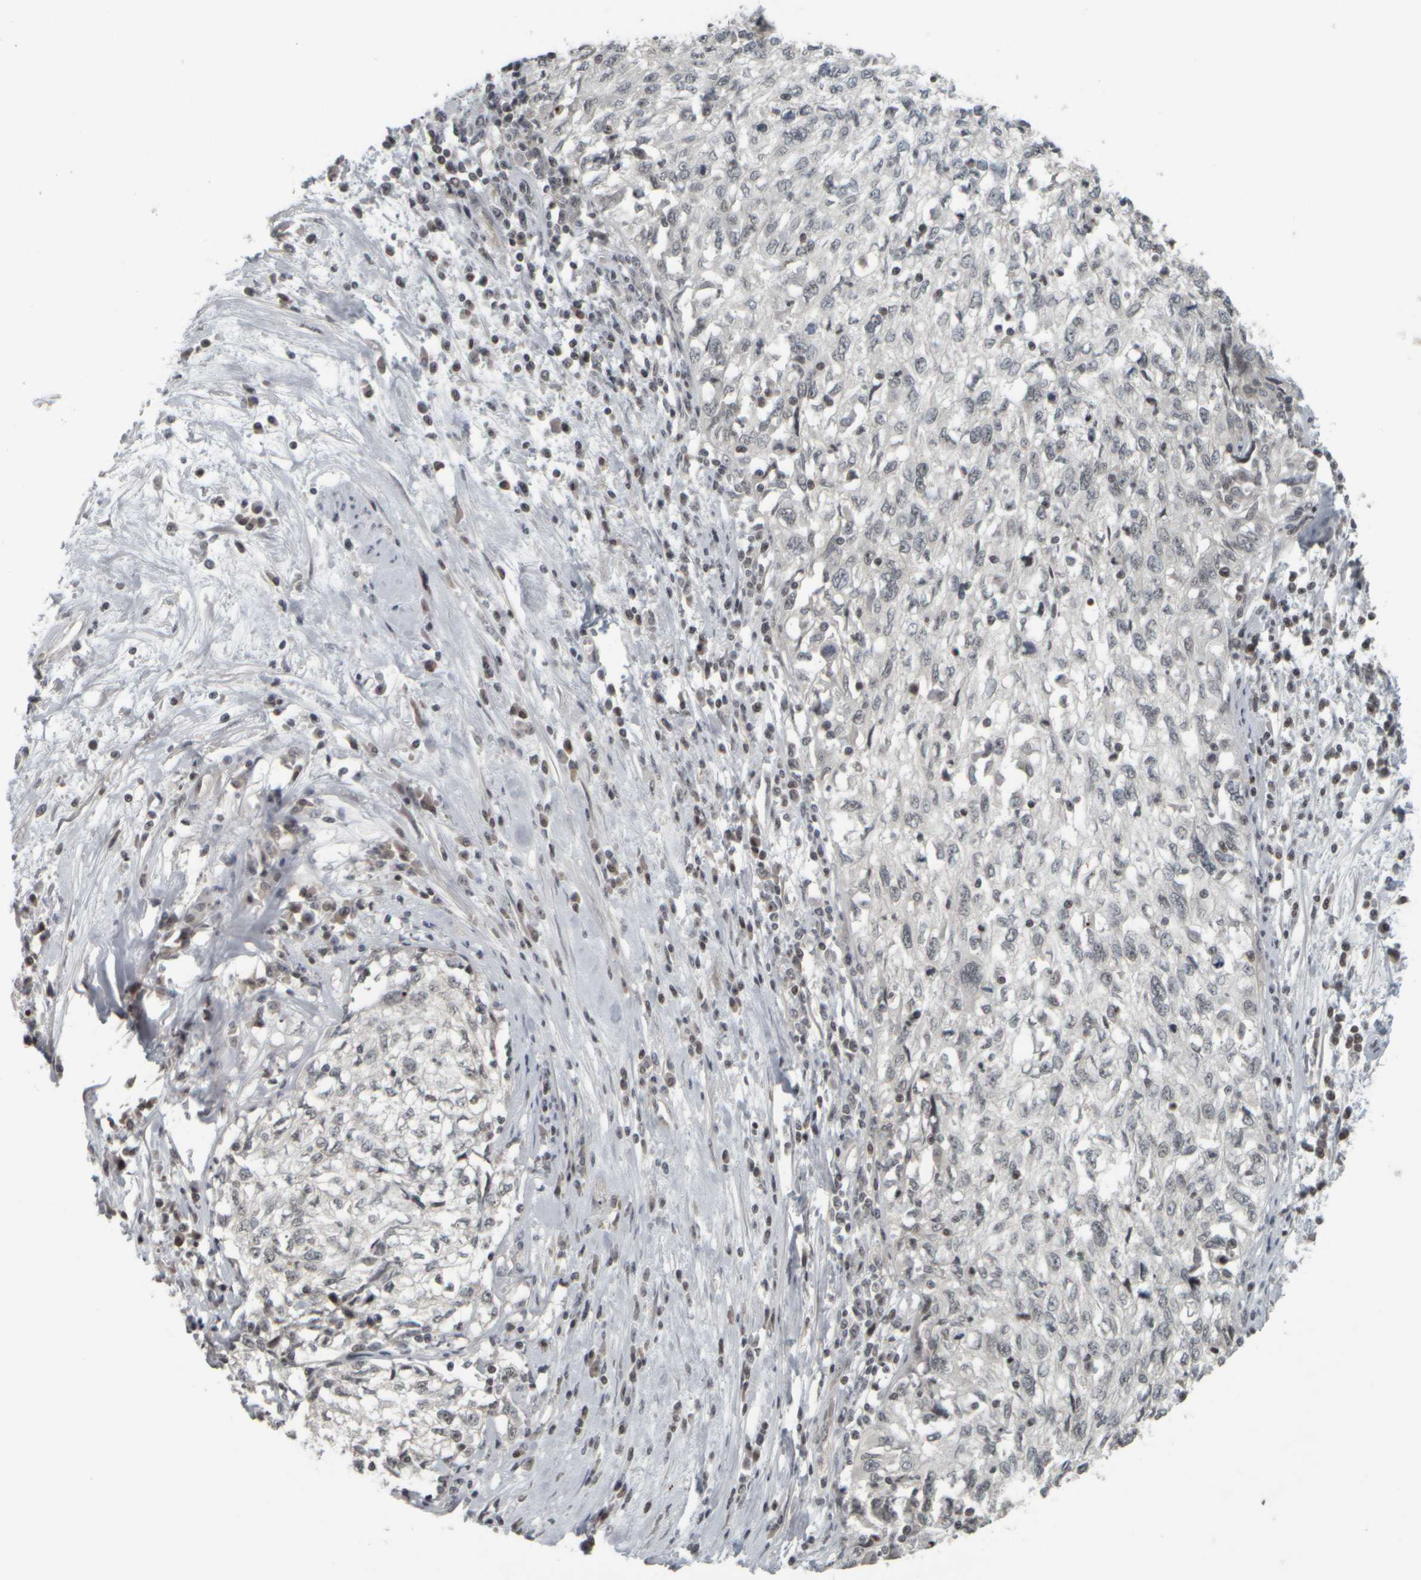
{"staining": {"intensity": "negative", "quantity": "none", "location": "none"}, "tissue": "cervical cancer", "cell_type": "Tumor cells", "image_type": "cancer", "snomed": [{"axis": "morphology", "description": "Squamous cell carcinoma, NOS"}, {"axis": "topography", "description": "Cervix"}], "caption": "Tumor cells are negative for brown protein staining in cervical squamous cell carcinoma.", "gene": "NAPG", "patient": {"sex": "female", "age": 57}}